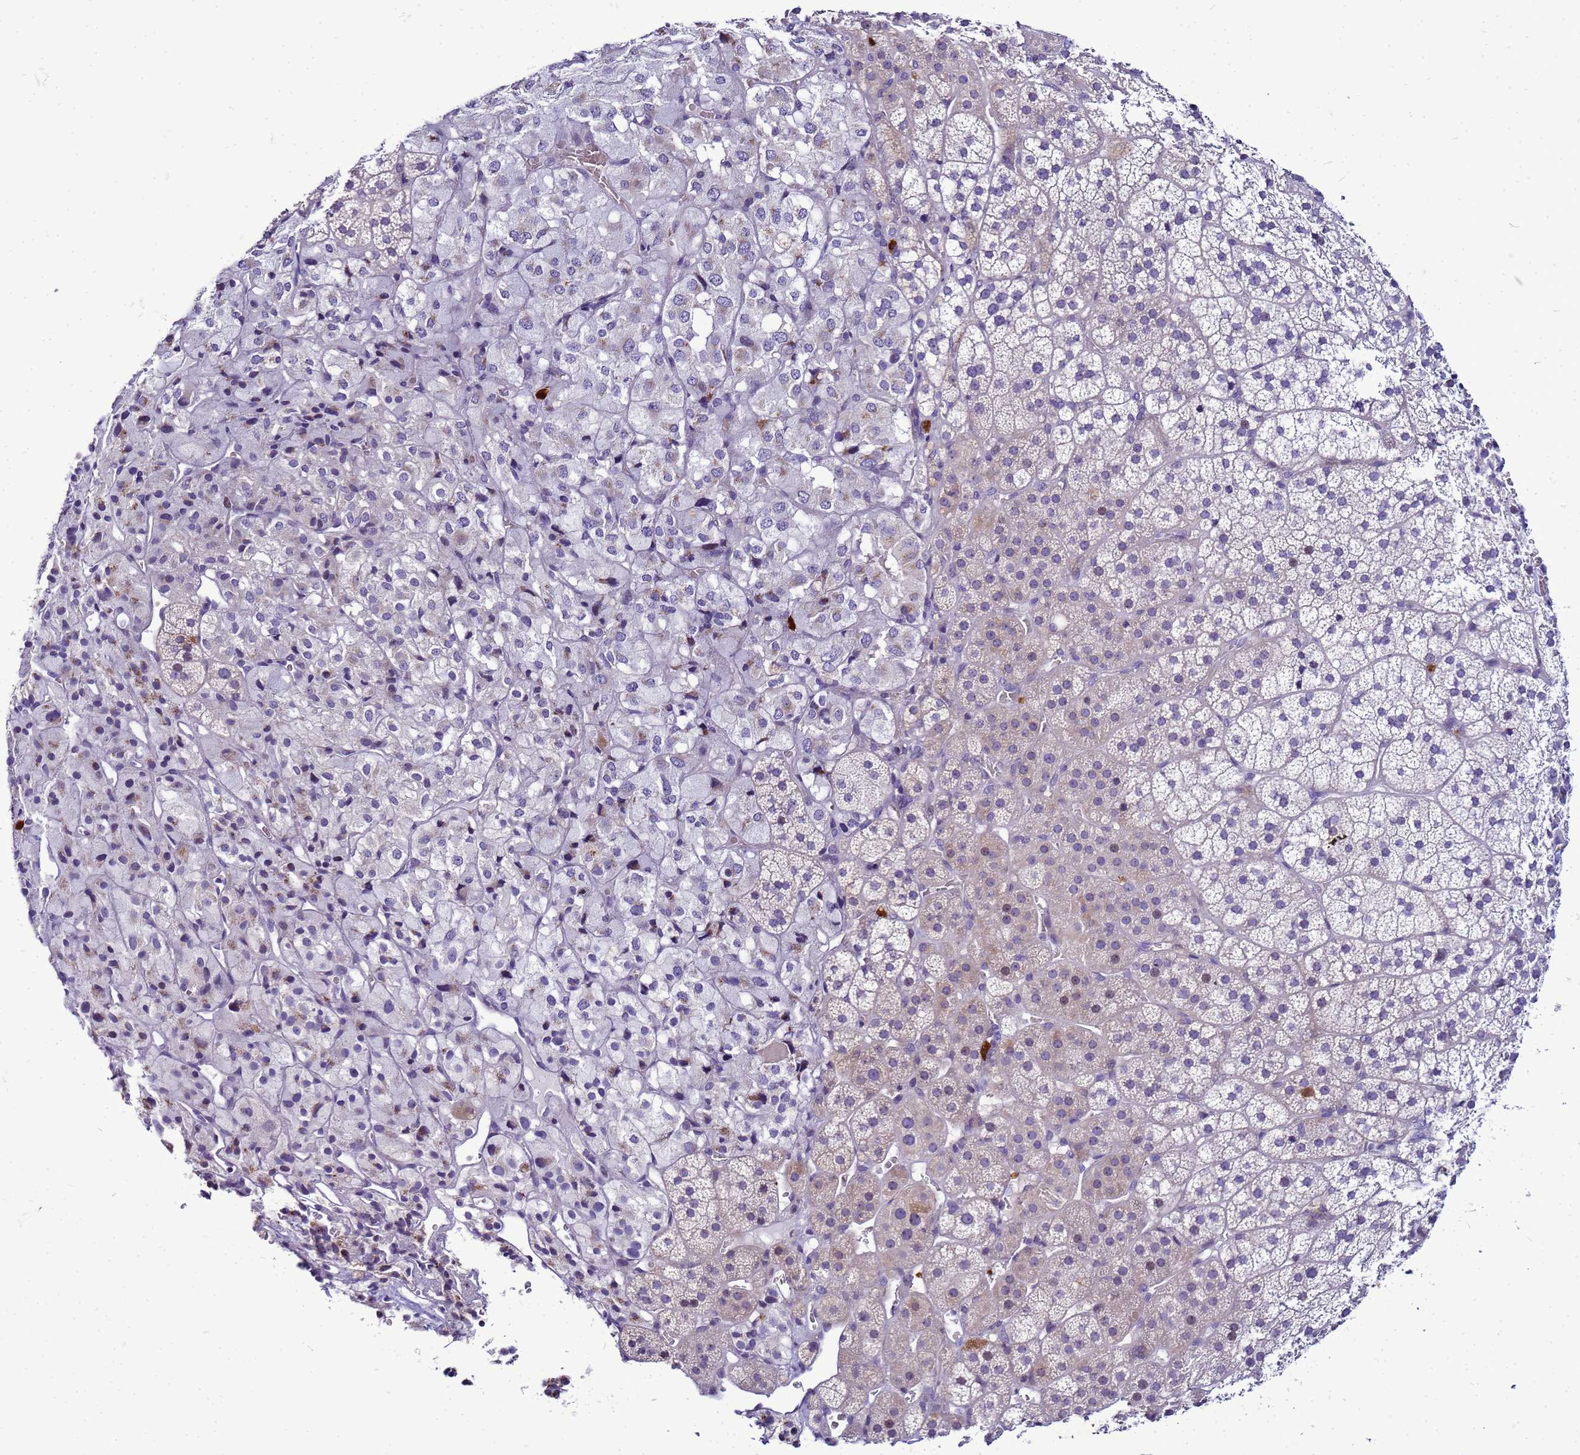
{"staining": {"intensity": "negative", "quantity": "none", "location": "none"}, "tissue": "adrenal gland", "cell_type": "Glandular cells", "image_type": "normal", "snomed": [{"axis": "morphology", "description": "Normal tissue, NOS"}, {"axis": "topography", "description": "Adrenal gland"}], "caption": "Glandular cells are negative for brown protein staining in benign adrenal gland. (Stains: DAB immunohistochemistry (IHC) with hematoxylin counter stain, Microscopy: brightfield microscopy at high magnification).", "gene": "VPS4B", "patient": {"sex": "female", "age": 44}}